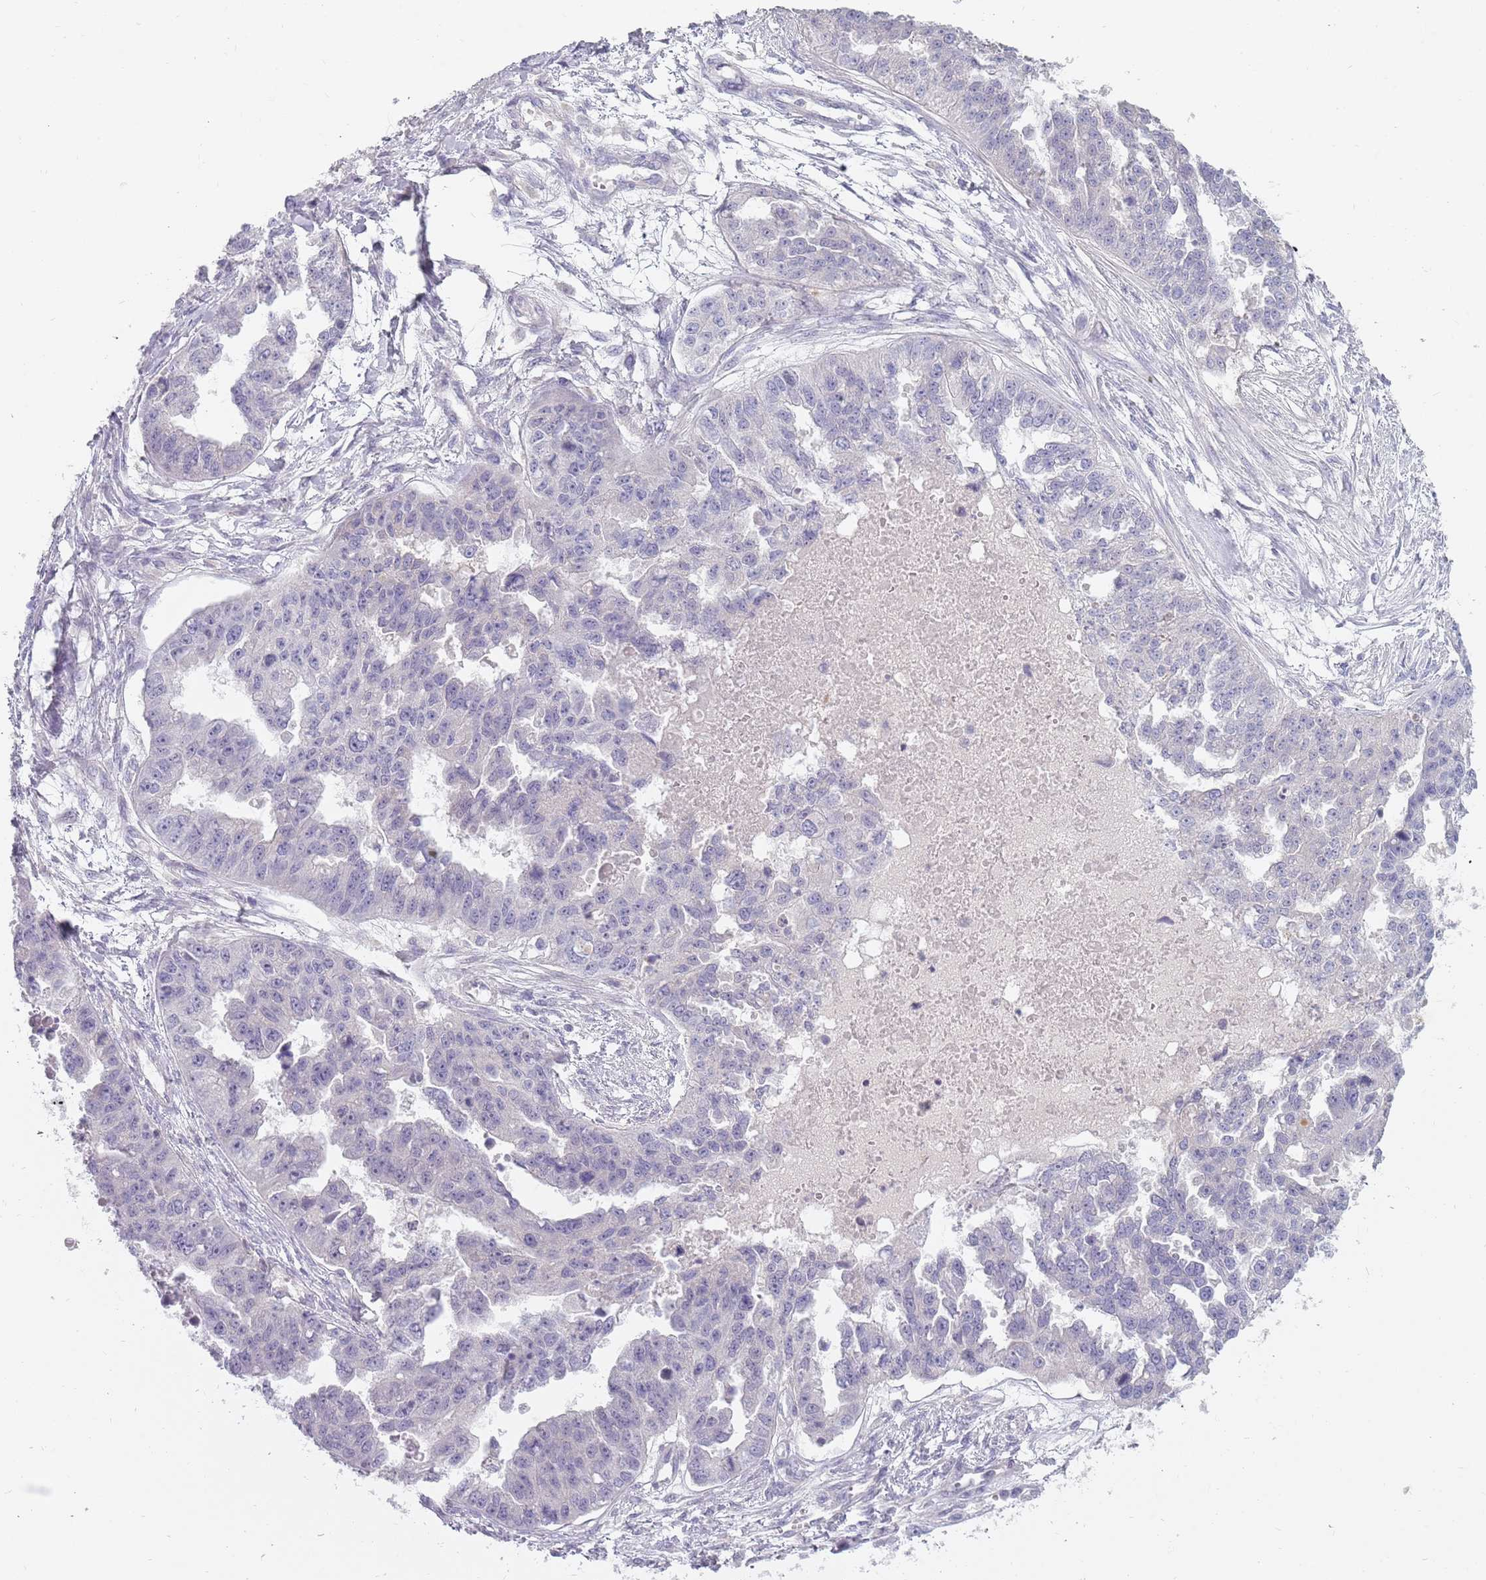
{"staining": {"intensity": "negative", "quantity": "none", "location": "none"}, "tissue": "ovarian cancer", "cell_type": "Tumor cells", "image_type": "cancer", "snomed": [{"axis": "morphology", "description": "Cystadenocarcinoma, serous, NOS"}, {"axis": "topography", "description": "Ovary"}], "caption": "A histopathology image of human serous cystadenocarcinoma (ovarian) is negative for staining in tumor cells.", "gene": "DDX4", "patient": {"sex": "female", "age": 58}}